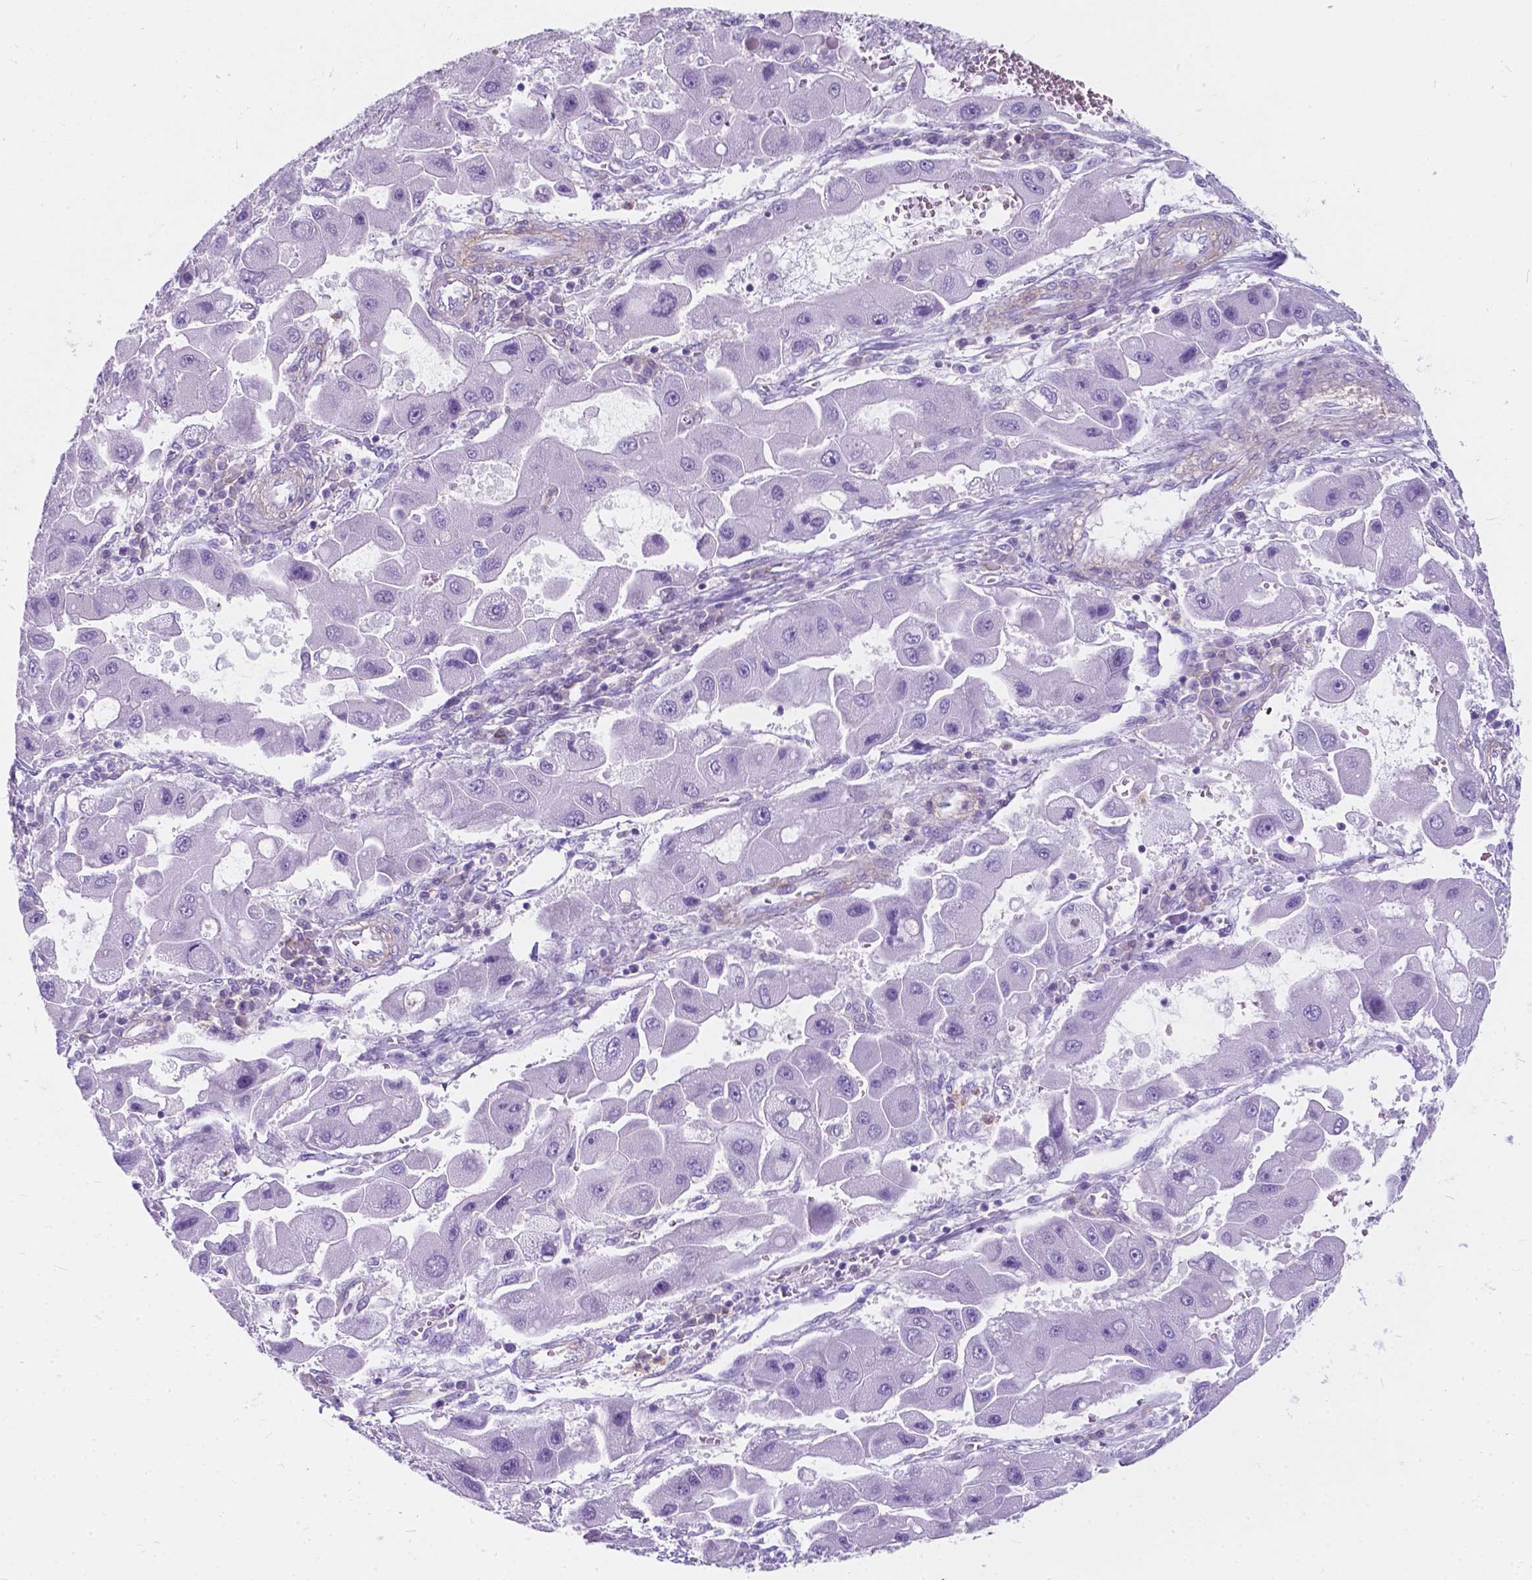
{"staining": {"intensity": "negative", "quantity": "none", "location": "none"}, "tissue": "liver cancer", "cell_type": "Tumor cells", "image_type": "cancer", "snomed": [{"axis": "morphology", "description": "Carcinoma, Hepatocellular, NOS"}, {"axis": "topography", "description": "Liver"}], "caption": "The immunohistochemistry (IHC) micrograph has no significant positivity in tumor cells of liver hepatocellular carcinoma tissue.", "gene": "KIAA0040", "patient": {"sex": "male", "age": 24}}